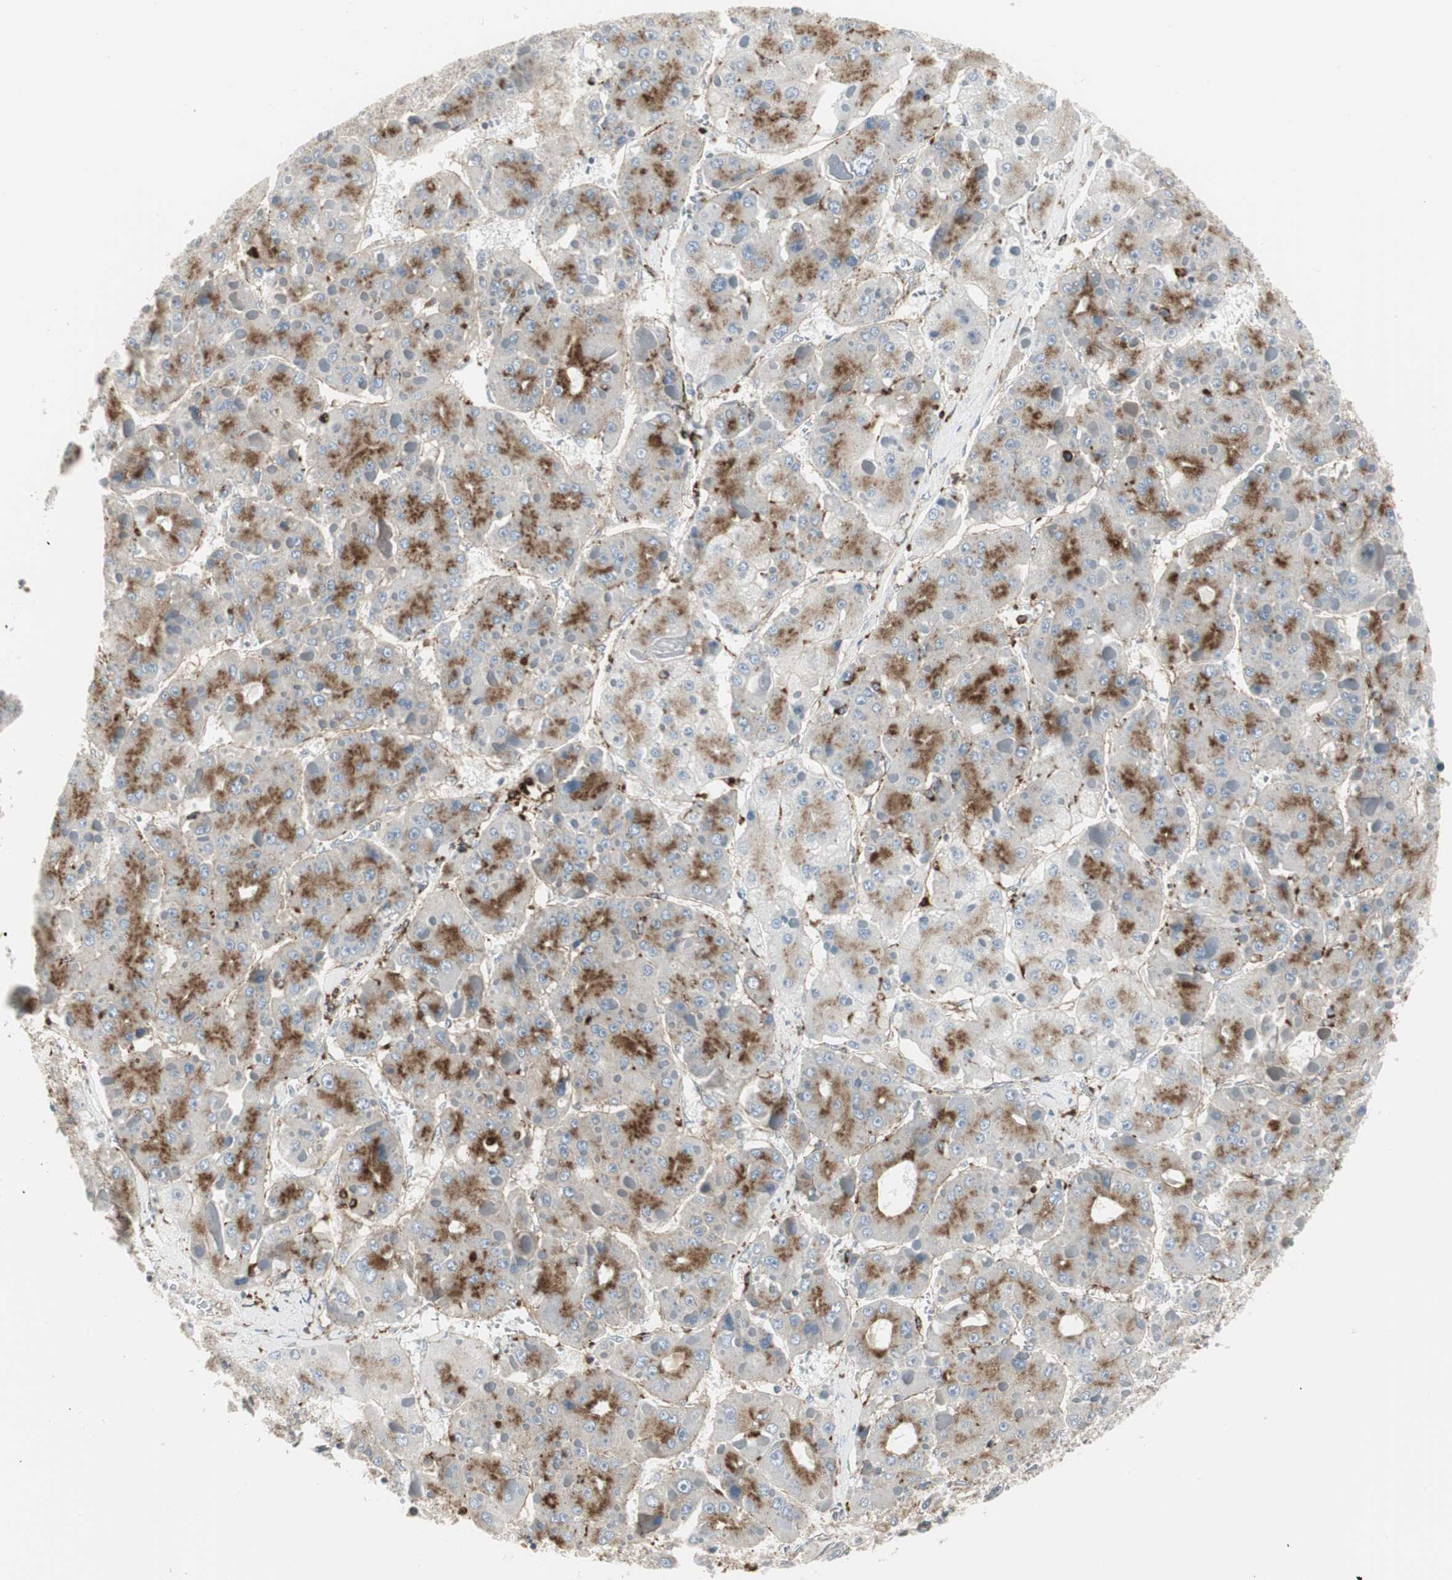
{"staining": {"intensity": "moderate", "quantity": ">75%", "location": "cytoplasmic/membranous"}, "tissue": "liver cancer", "cell_type": "Tumor cells", "image_type": "cancer", "snomed": [{"axis": "morphology", "description": "Carcinoma, Hepatocellular, NOS"}, {"axis": "topography", "description": "Liver"}], "caption": "Liver cancer (hepatocellular carcinoma) stained for a protein (brown) exhibits moderate cytoplasmic/membranous positive expression in about >75% of tumor cells.", "gene": "ATP6V1B2", "patient": {"sex": "female", "age": 73}}